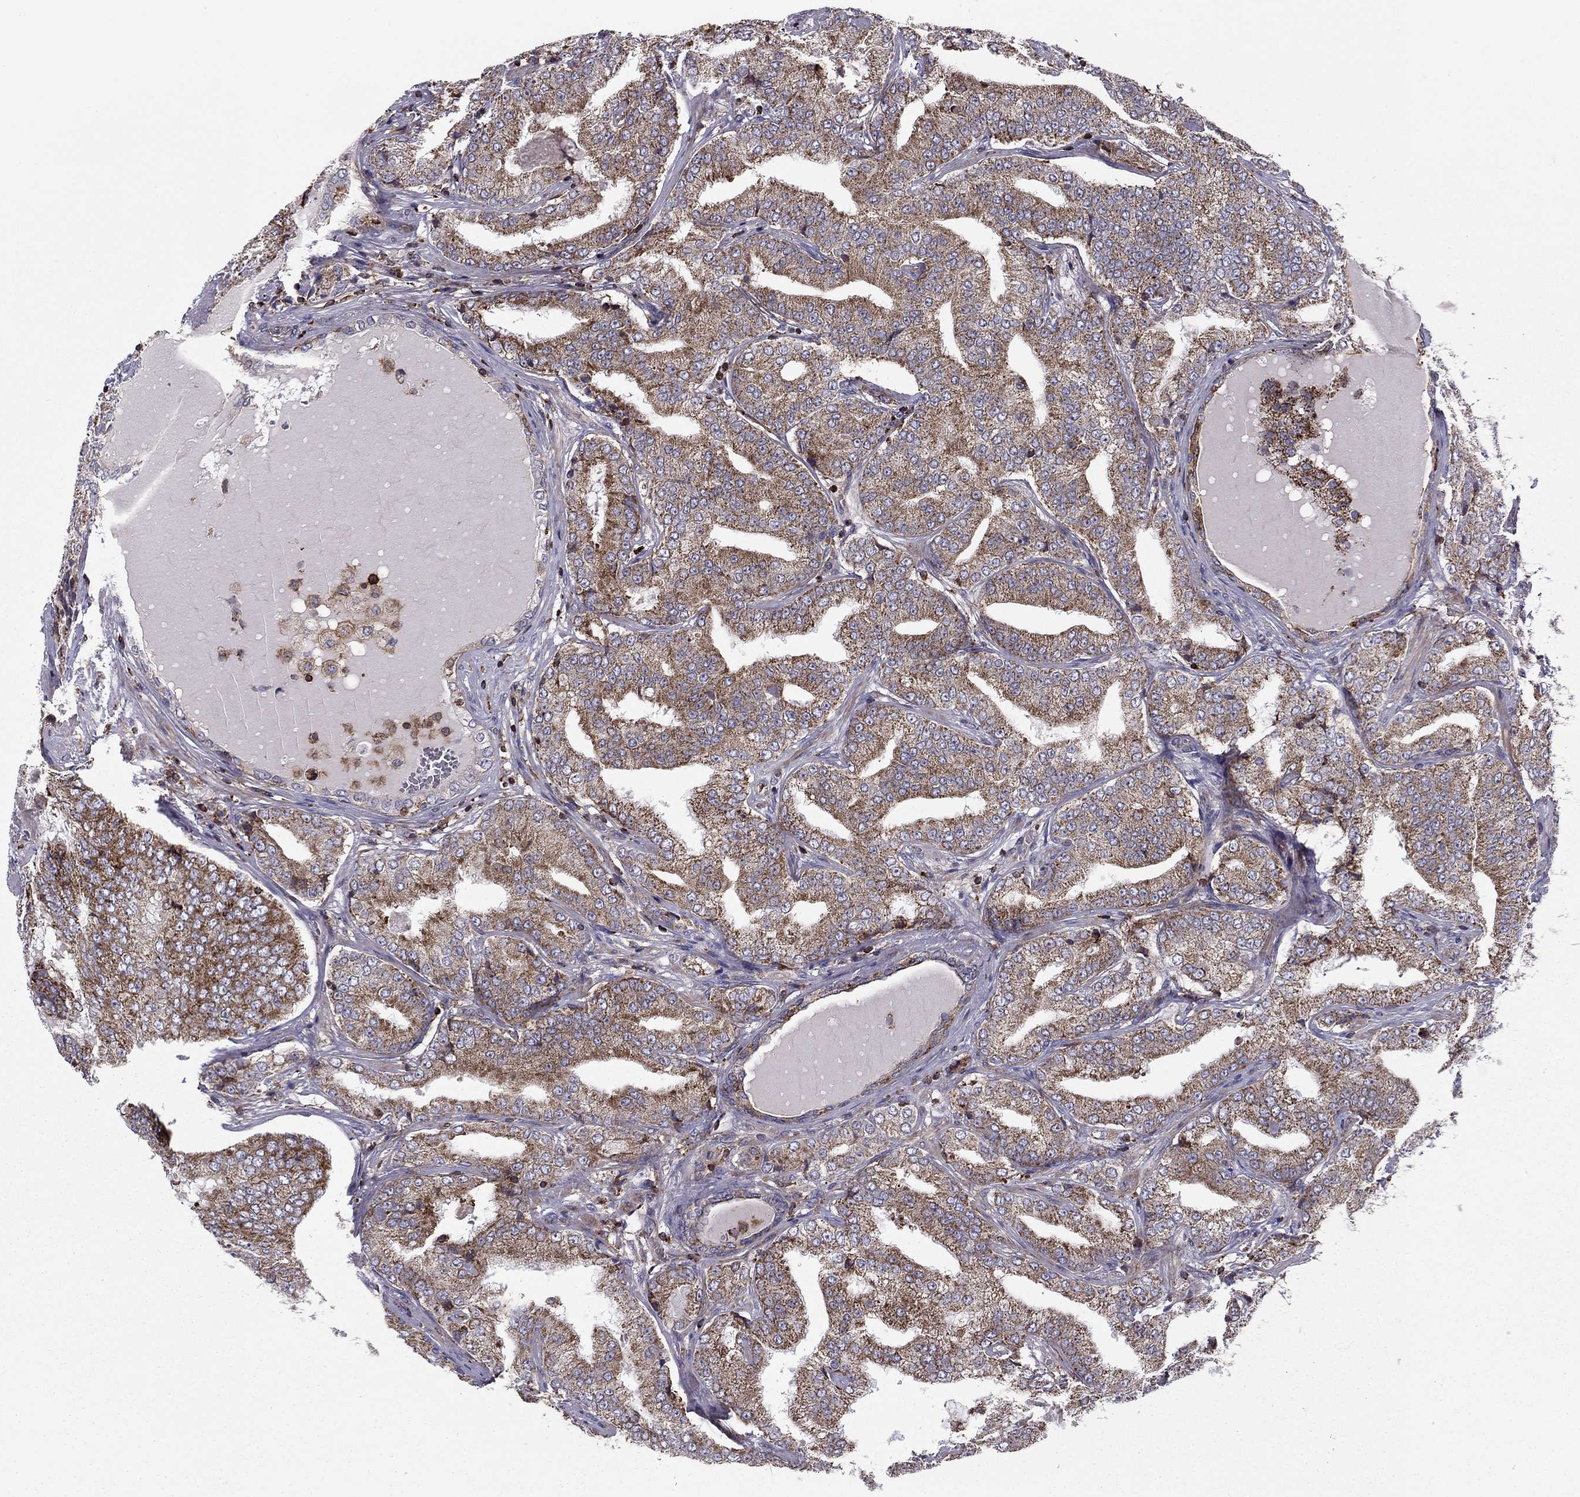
{"staining": {"intensity": "strong", "quantity": "<25%", "location": "cytoplasmic/membranous"}, "tissue": "prostate cancer", "cell_type": "Tumor cells", "image_type": "cancer", "snomed": [{"axis": "morphology", "description": "Adenocarcinoma, NOS"}, {"axis": "topography", "description": "Prostate"}], "caption": "A high-resolution image shows immunohistochemistry staining of prostate cancer, which demonstrates strong cytoplasmic/membranous positivity in about <25% of tumor cells.", "gene": "ALG6", "patient": {"sex": "male", "age": 65}}